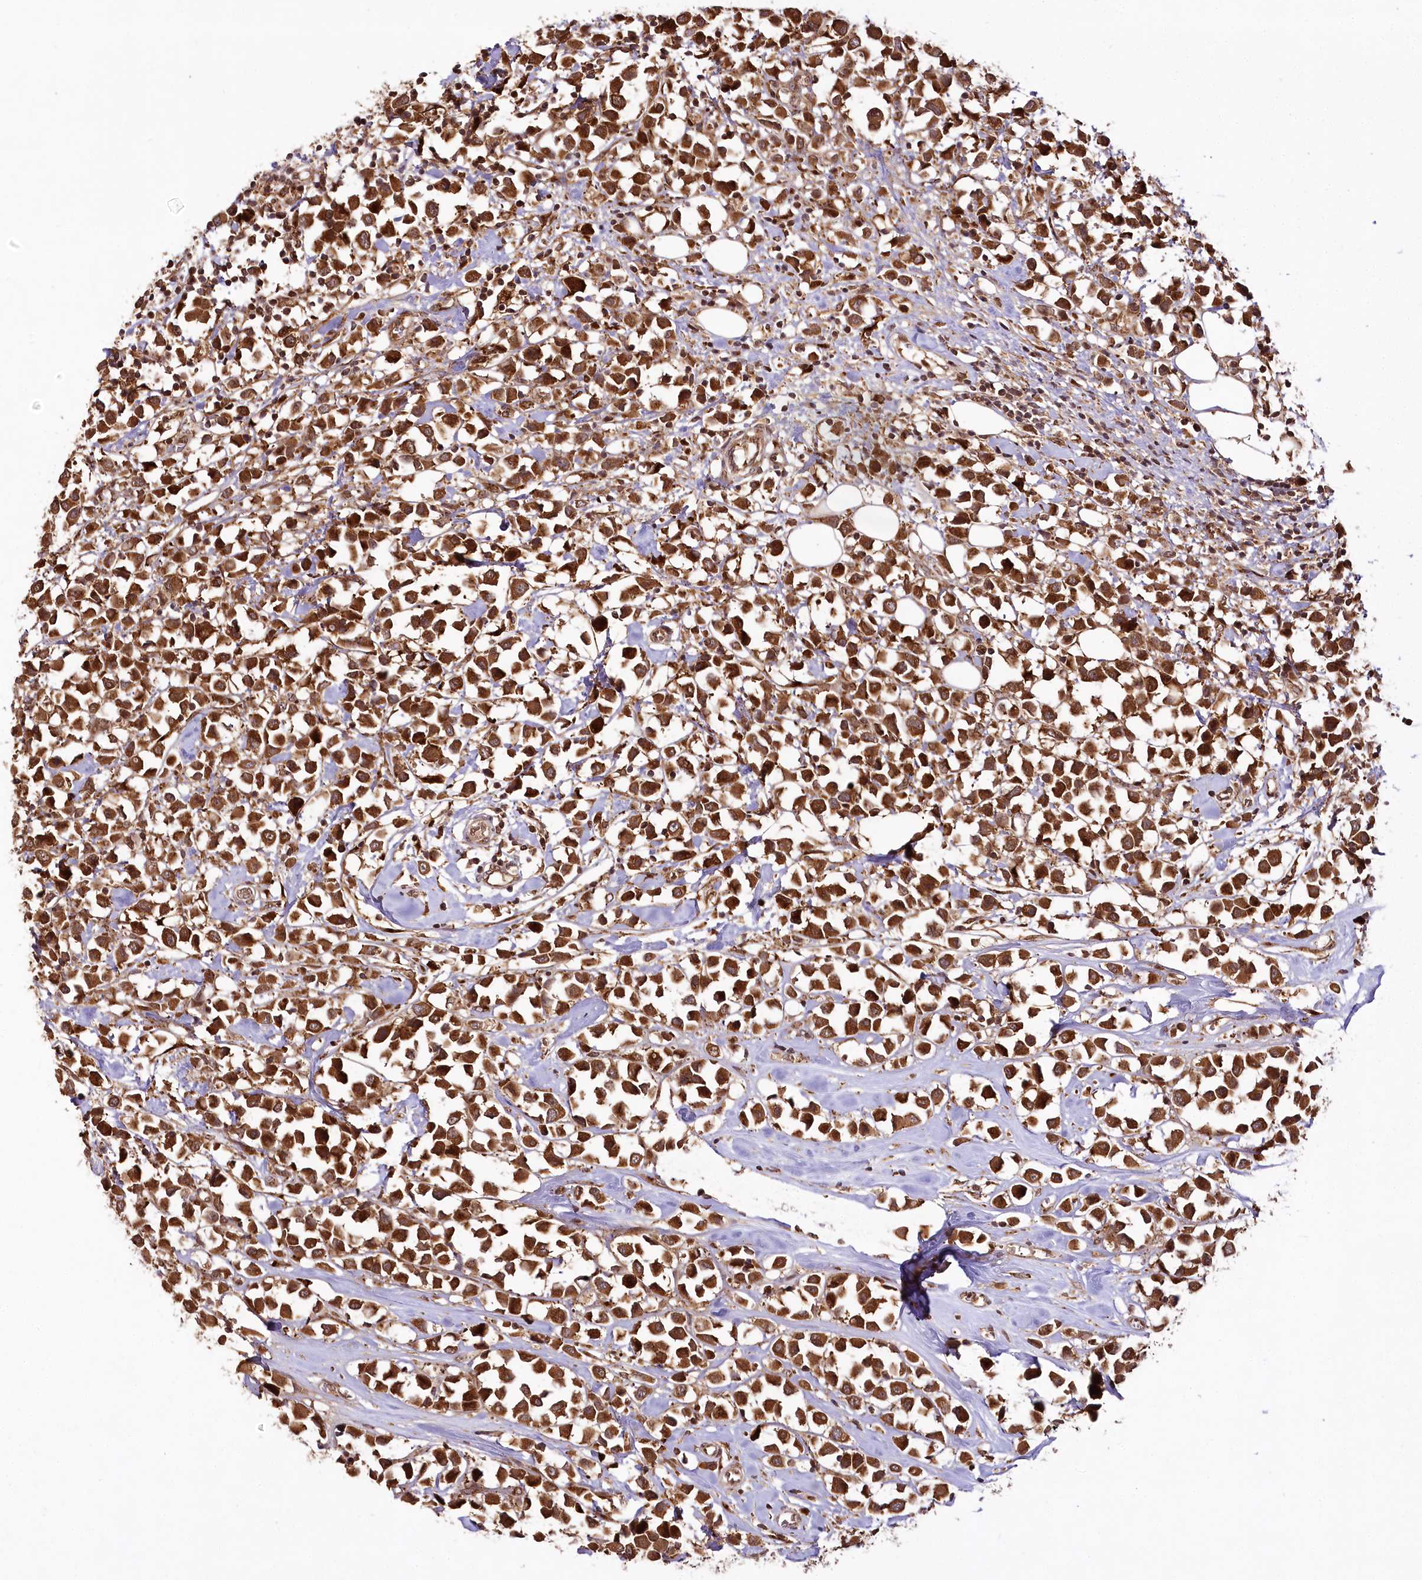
{"staining": {"intensity": "strong", "quantity": ">75%", "location": "cytoplasmic/membranous"}, "tissue": "breast cancer", "cell_type": "Tumor cells", "image_type": "cancer", "snomed": [{"axis": "morphology", "description": "Duct carcinoma"}, {"axis": "topography", "description": "Breast"}], "caption": "Breast cancer tissue demonstrates strong cytoplasmic/membranous expression in about >75% of tumor cells", "gene": "COPG1", "patient": {"sex": "female", "age": 61}}